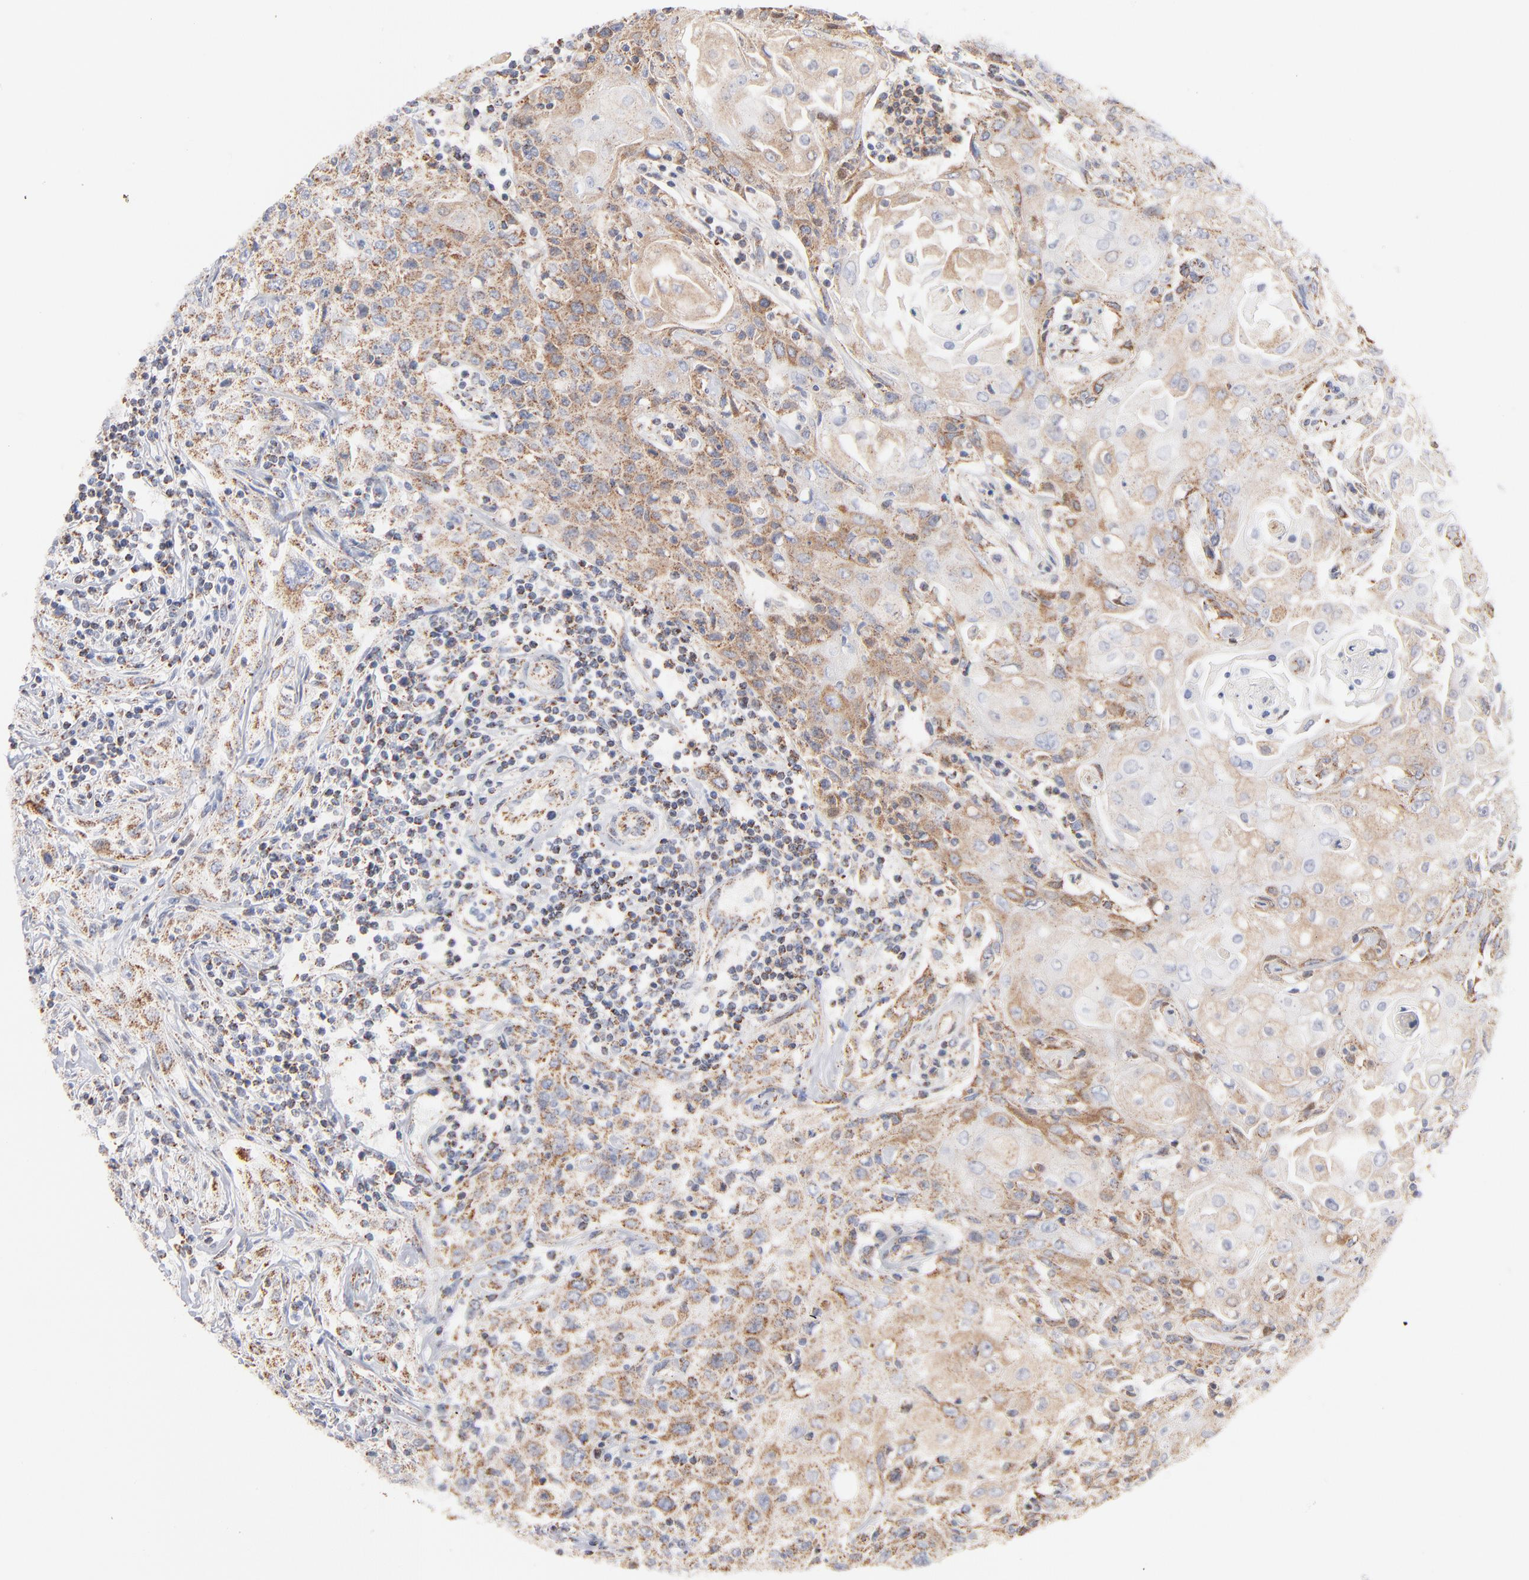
{"staining": {"intensity": "moderate", "quantity": ">75%", "location": "cytoplasmic/membranous"}, "tissue": "head and neck cancer", "cell_type": "Tumor cells", "image_type": "cancer", "snomed": [{"axis": "morphology", "description": "Squamous cell carcinoma, NOS"}, {"axis": "topography", "description": "Oral tissue"}, {"axis": "topography", "description": "Head-Neck"}], "caption": "Head and neck squamous cell carcinoma stained for a protein (brown) shows moderate cytoplasmic/membranous positive staining in approximately >75% of tumor cells.", "gene": "MRPL58", "patient": {"sex": "female", "age": 76}}